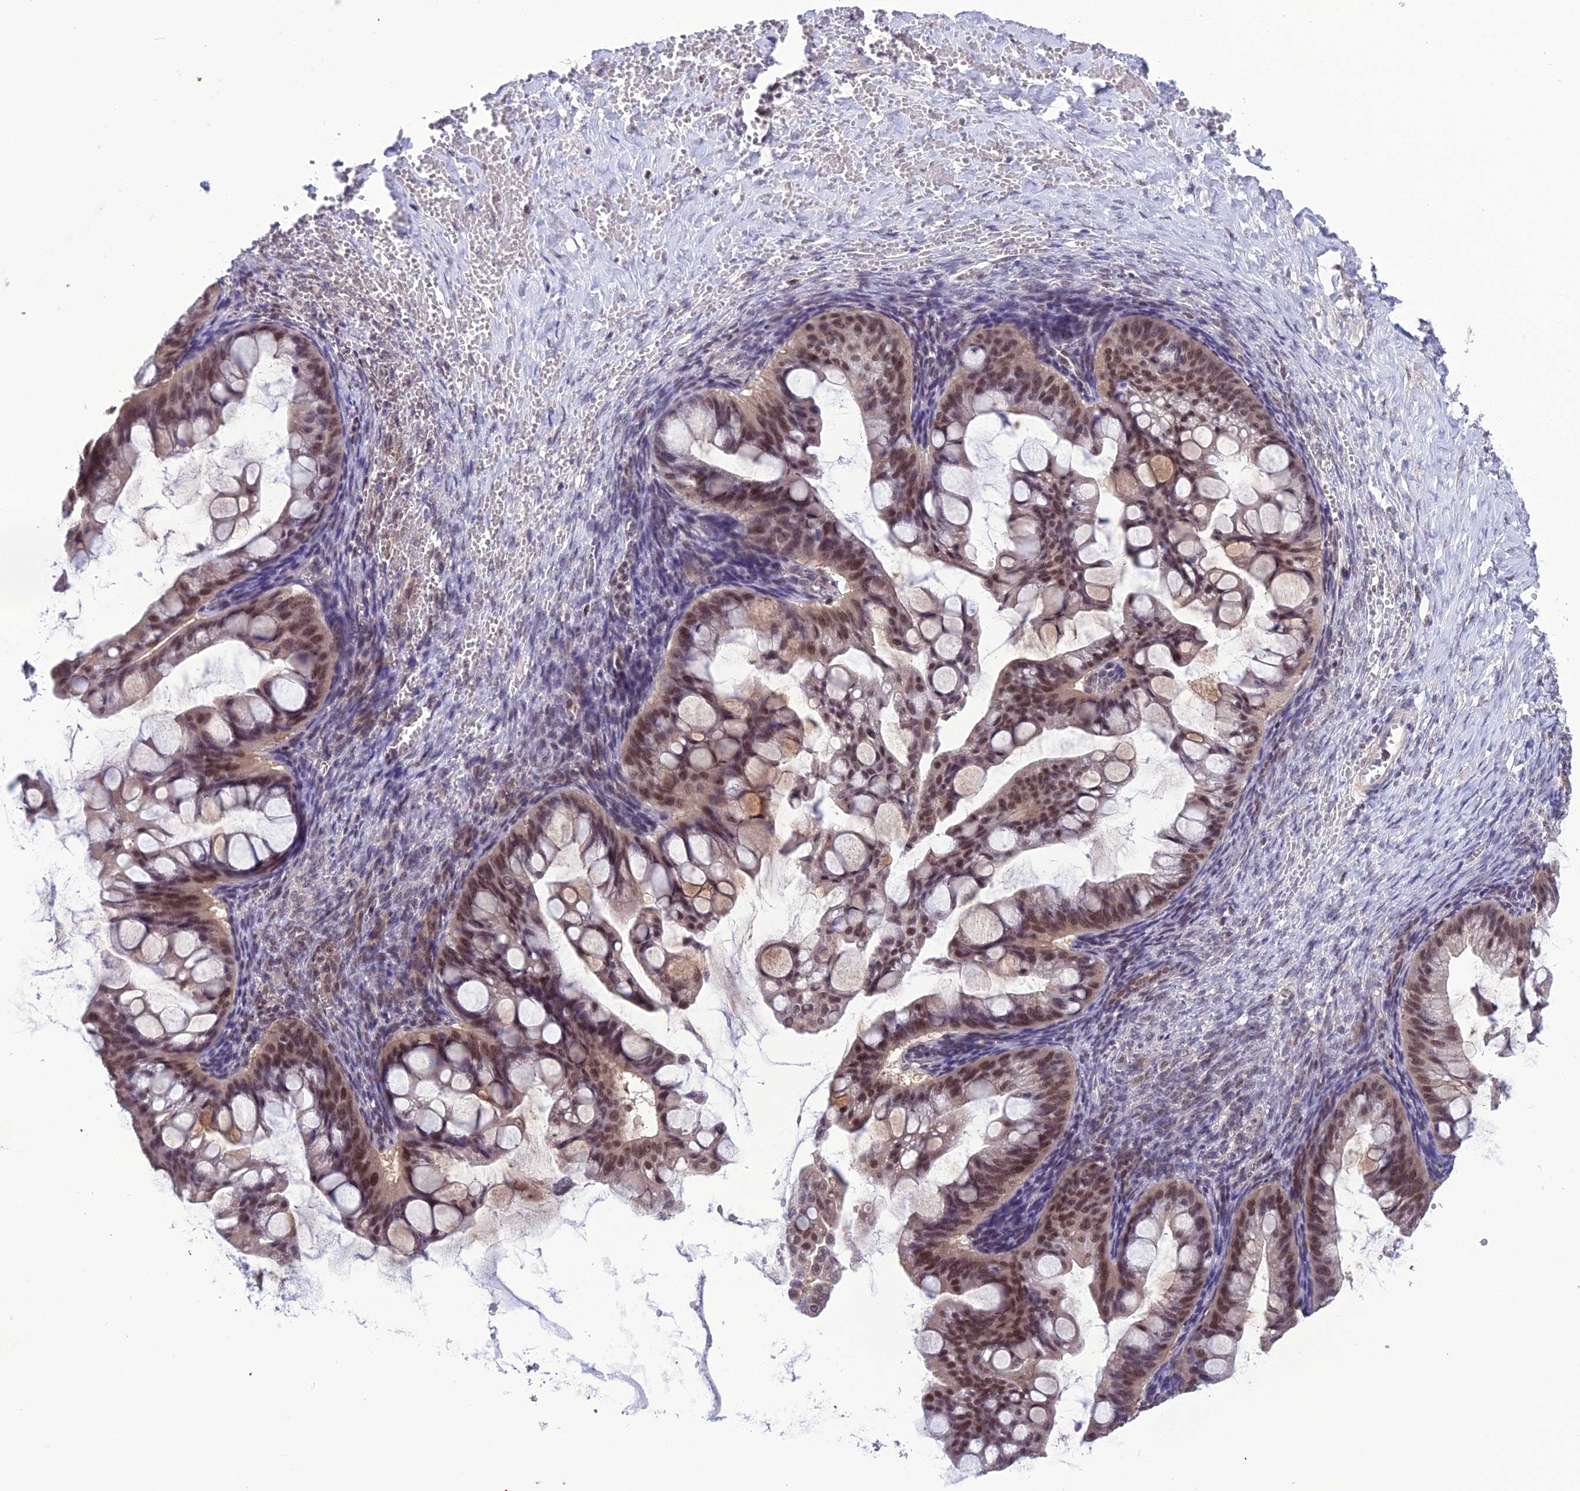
{"staining": {"intensity": "moderate", "quantity": ">75%", "location": "nuclear"}, "tissue": "ovarian cancer", "cell_type": "Tumor cells", "image_type": "cancer", "snomed": [{"axis": "morphology", "description": "Cystadenocarcinoma, mucinous, NOS"}, {"axis": "topography", "description": "Ovary"}], "caption": "Brown immunohistochemical staining in ovarian mucinous cystadenocarcinoma shows moderate nuclear staining in about >75% of tumor cells.", "gene": "MIS12", "patient": {"sex": "female", "age": 73}}